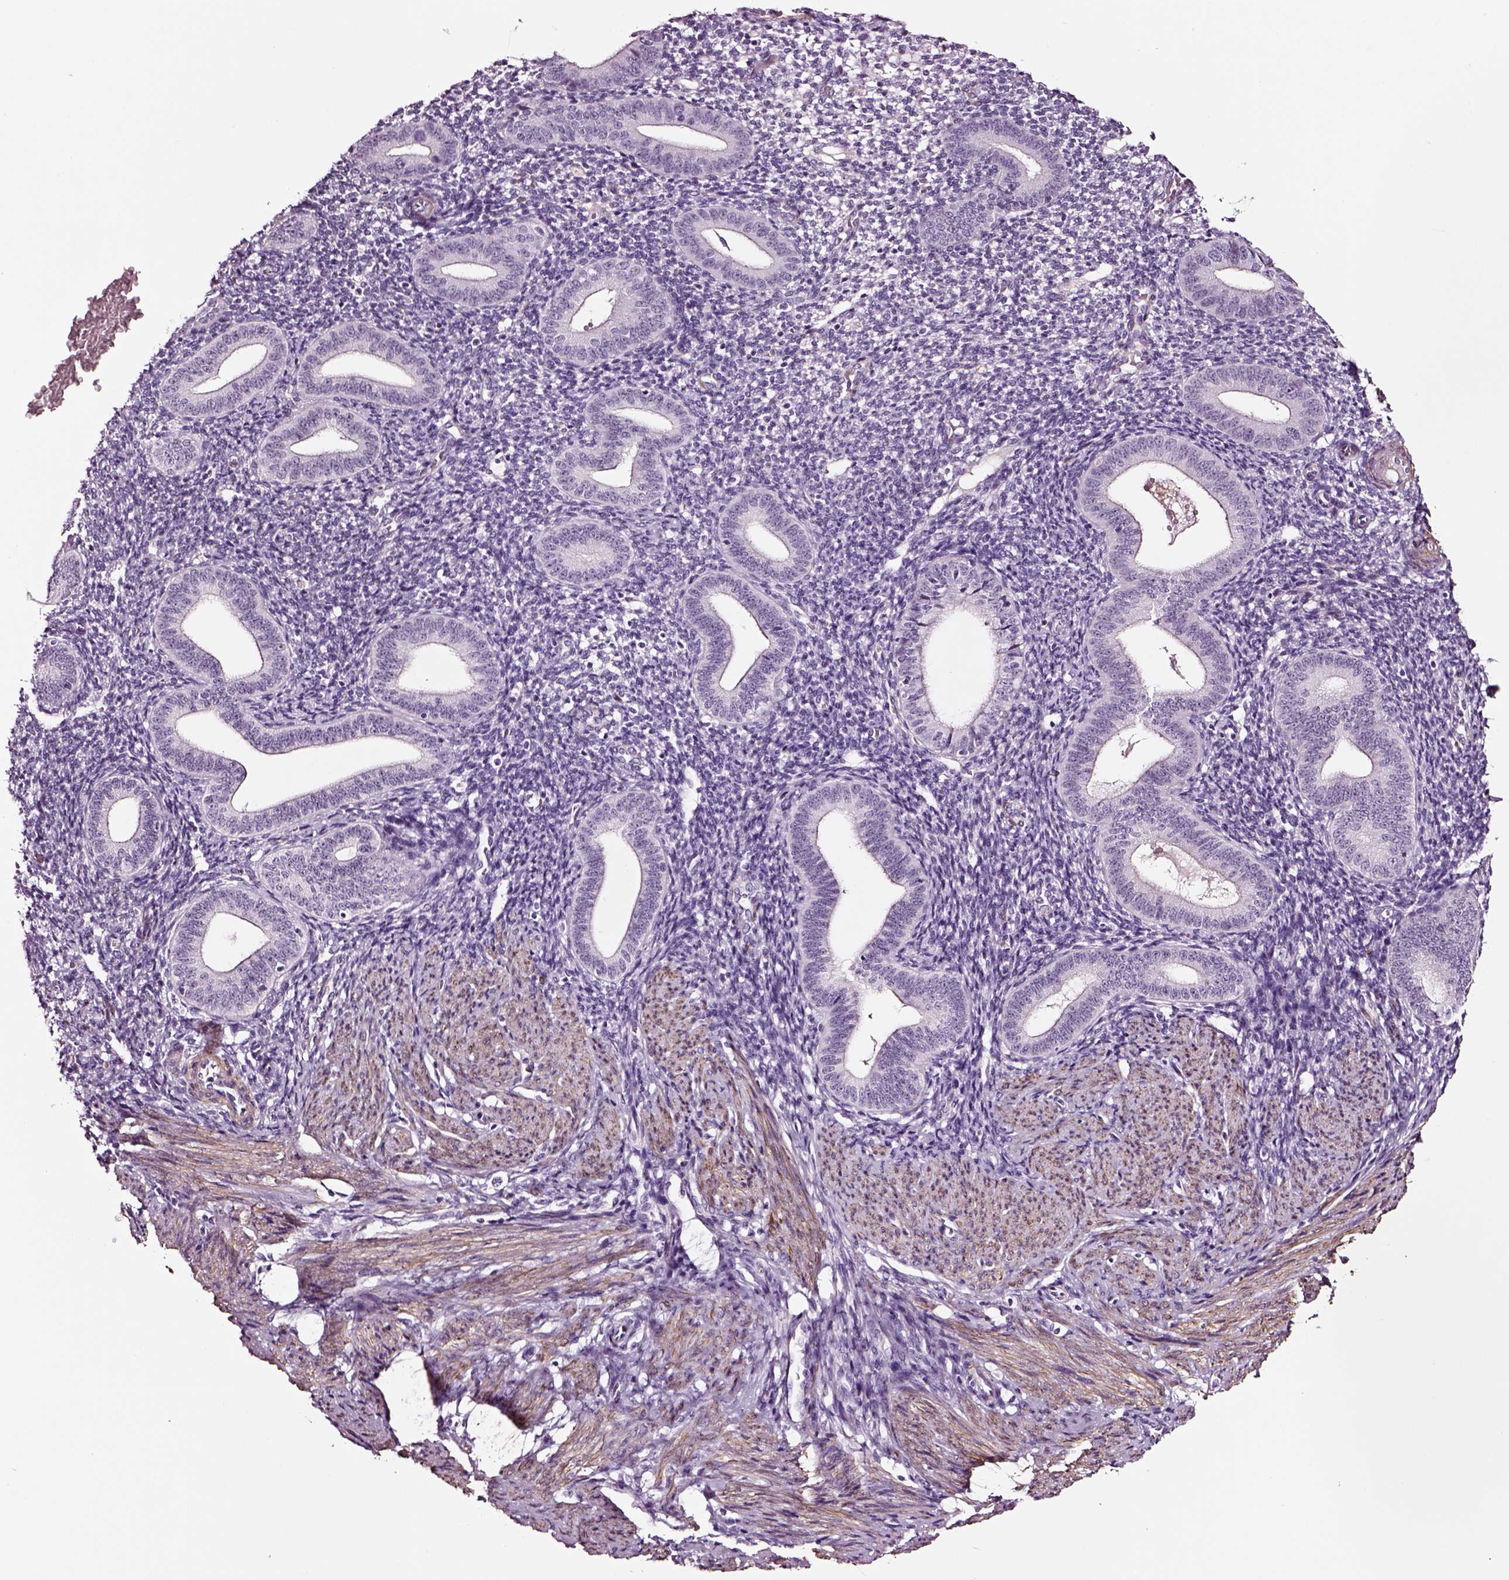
{"staining": {"intensity": "negative", "quantity": "none", "location": "none"}, "tissue": "endometrium", "cell_type": "Cells in endometrial stroma", "image_type": "normal", "snomed": [{"axis": "morphology", "description": "Normal tissue, NOS"}, {"axis": "topography", "description": "Endometrium"}], "caption": "Immunohistochemical staining of benign human endometrium reveals no significant positivity in cells in endometrial stroma. (Immunohistochemistry (ihc), brightfield microscopy, high magnification).", "gene": "SOX10", "patient": {"sex": "female", "age": 40}}